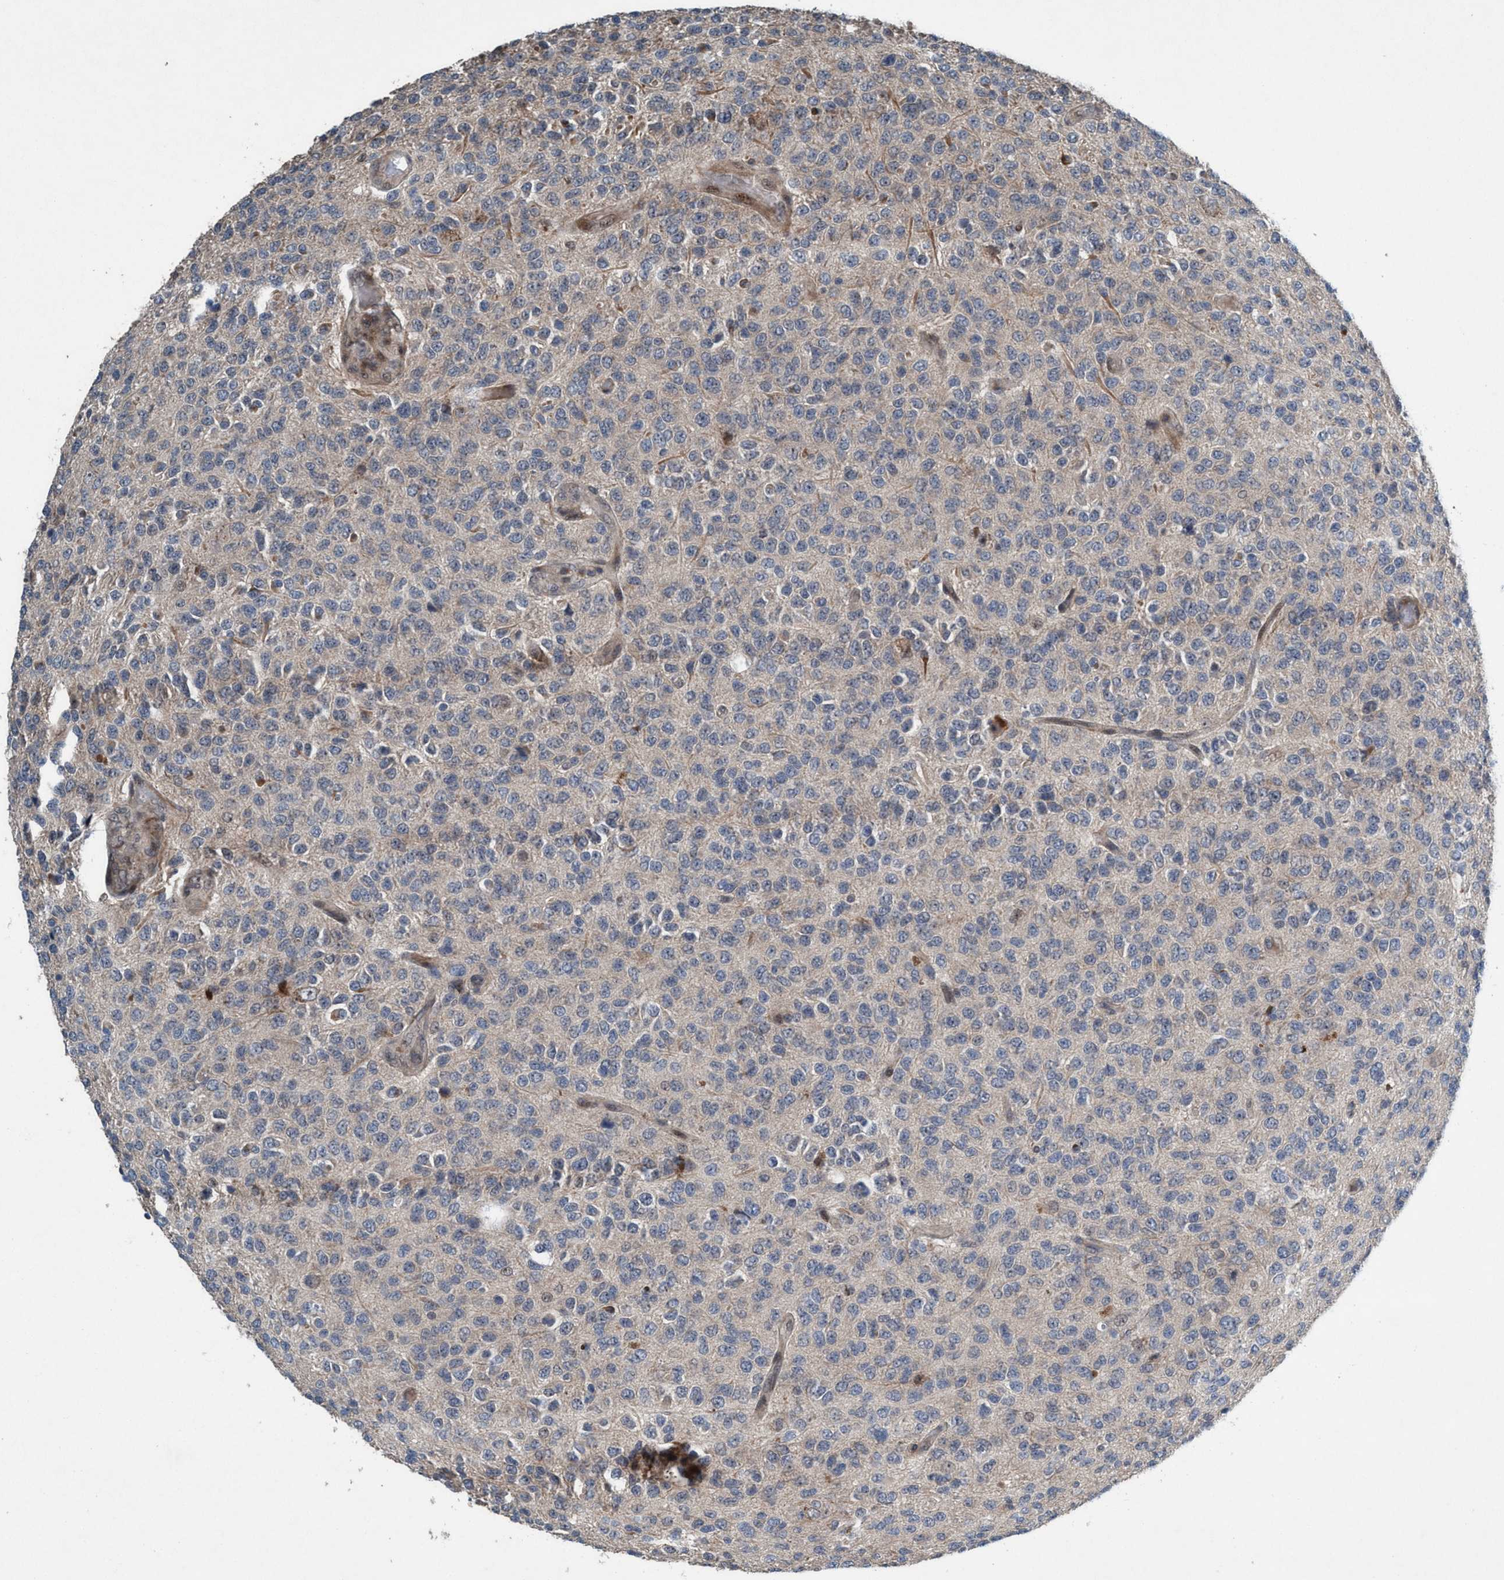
{"staining": {"intensity": "negative", "quantity": "none", "location": "none"}, "tissue": "glioma", "cell_type": "Tumor cells", "image_type": "cancer", "snomed": [{"axis": "morphology", "description": "Glioma, malignant, High grade"}, {"axis": "topography", "description": "pancreas cauda"}], "caption": "This is an immunohistochemistry image of human glioma. There is no positivity in tumor cells.", "gene": "NISCH", "patient": {"sex": "male", "age": 60}}